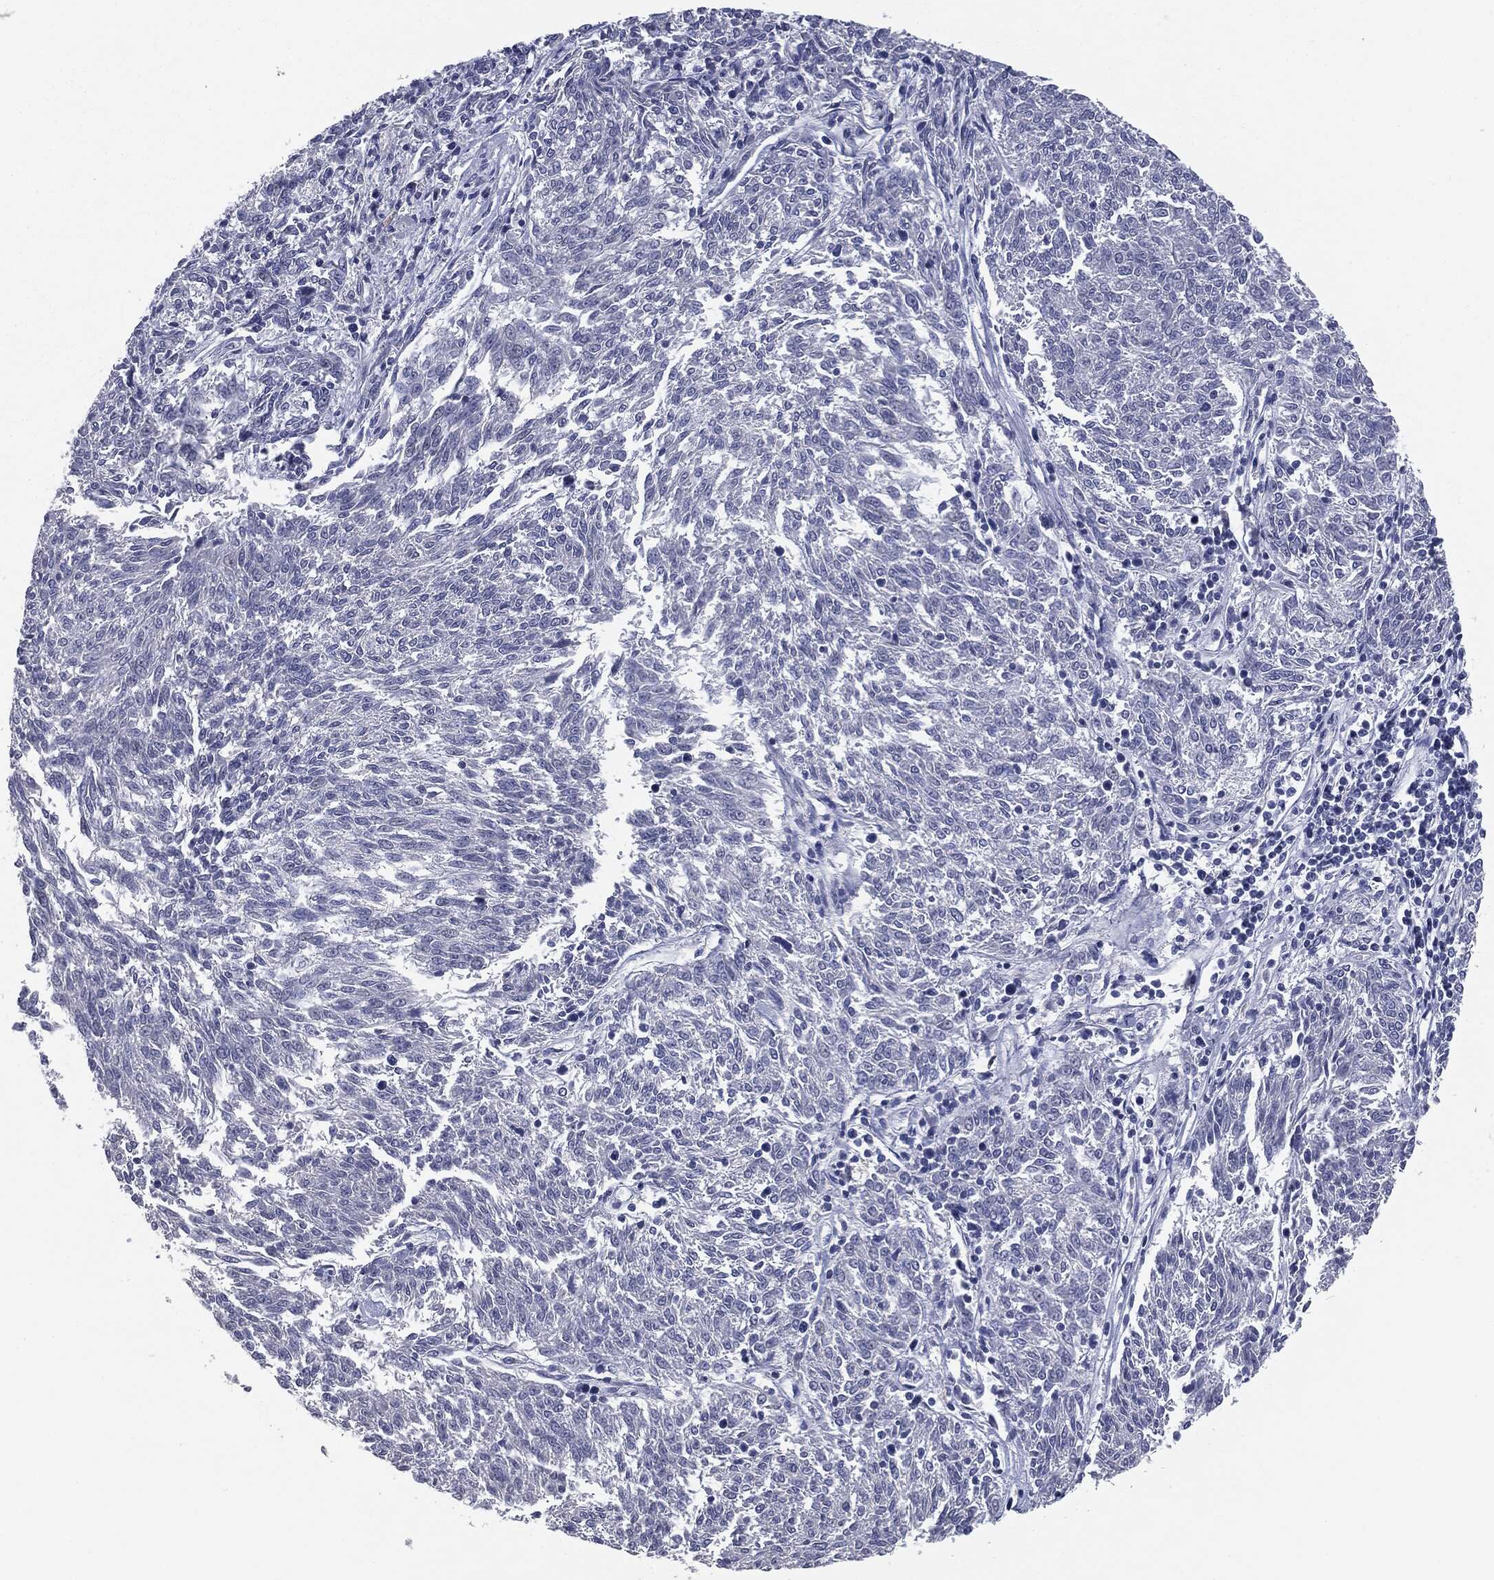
{"staining": {"intensity": "negative", "quantity": "none", "location": "none"}, "tissue": "melanoma", "cell_type": "Tumor cells", "image_type": "cancer", "snomed": [{"axis": "morphology", "description": "Malignant melanoma, NOS"}, {"axis": "topography", "description": "Skin"}], "caption": "Image shows no protein staining in tumor cells of melanoma tissue. Brightfield microscopy of IHC stained with DAB (brown) and hematoxylin (blue), captured at high magnification.", "gene": "MUC1", "patient": {"sex": "female", "age": 72}}